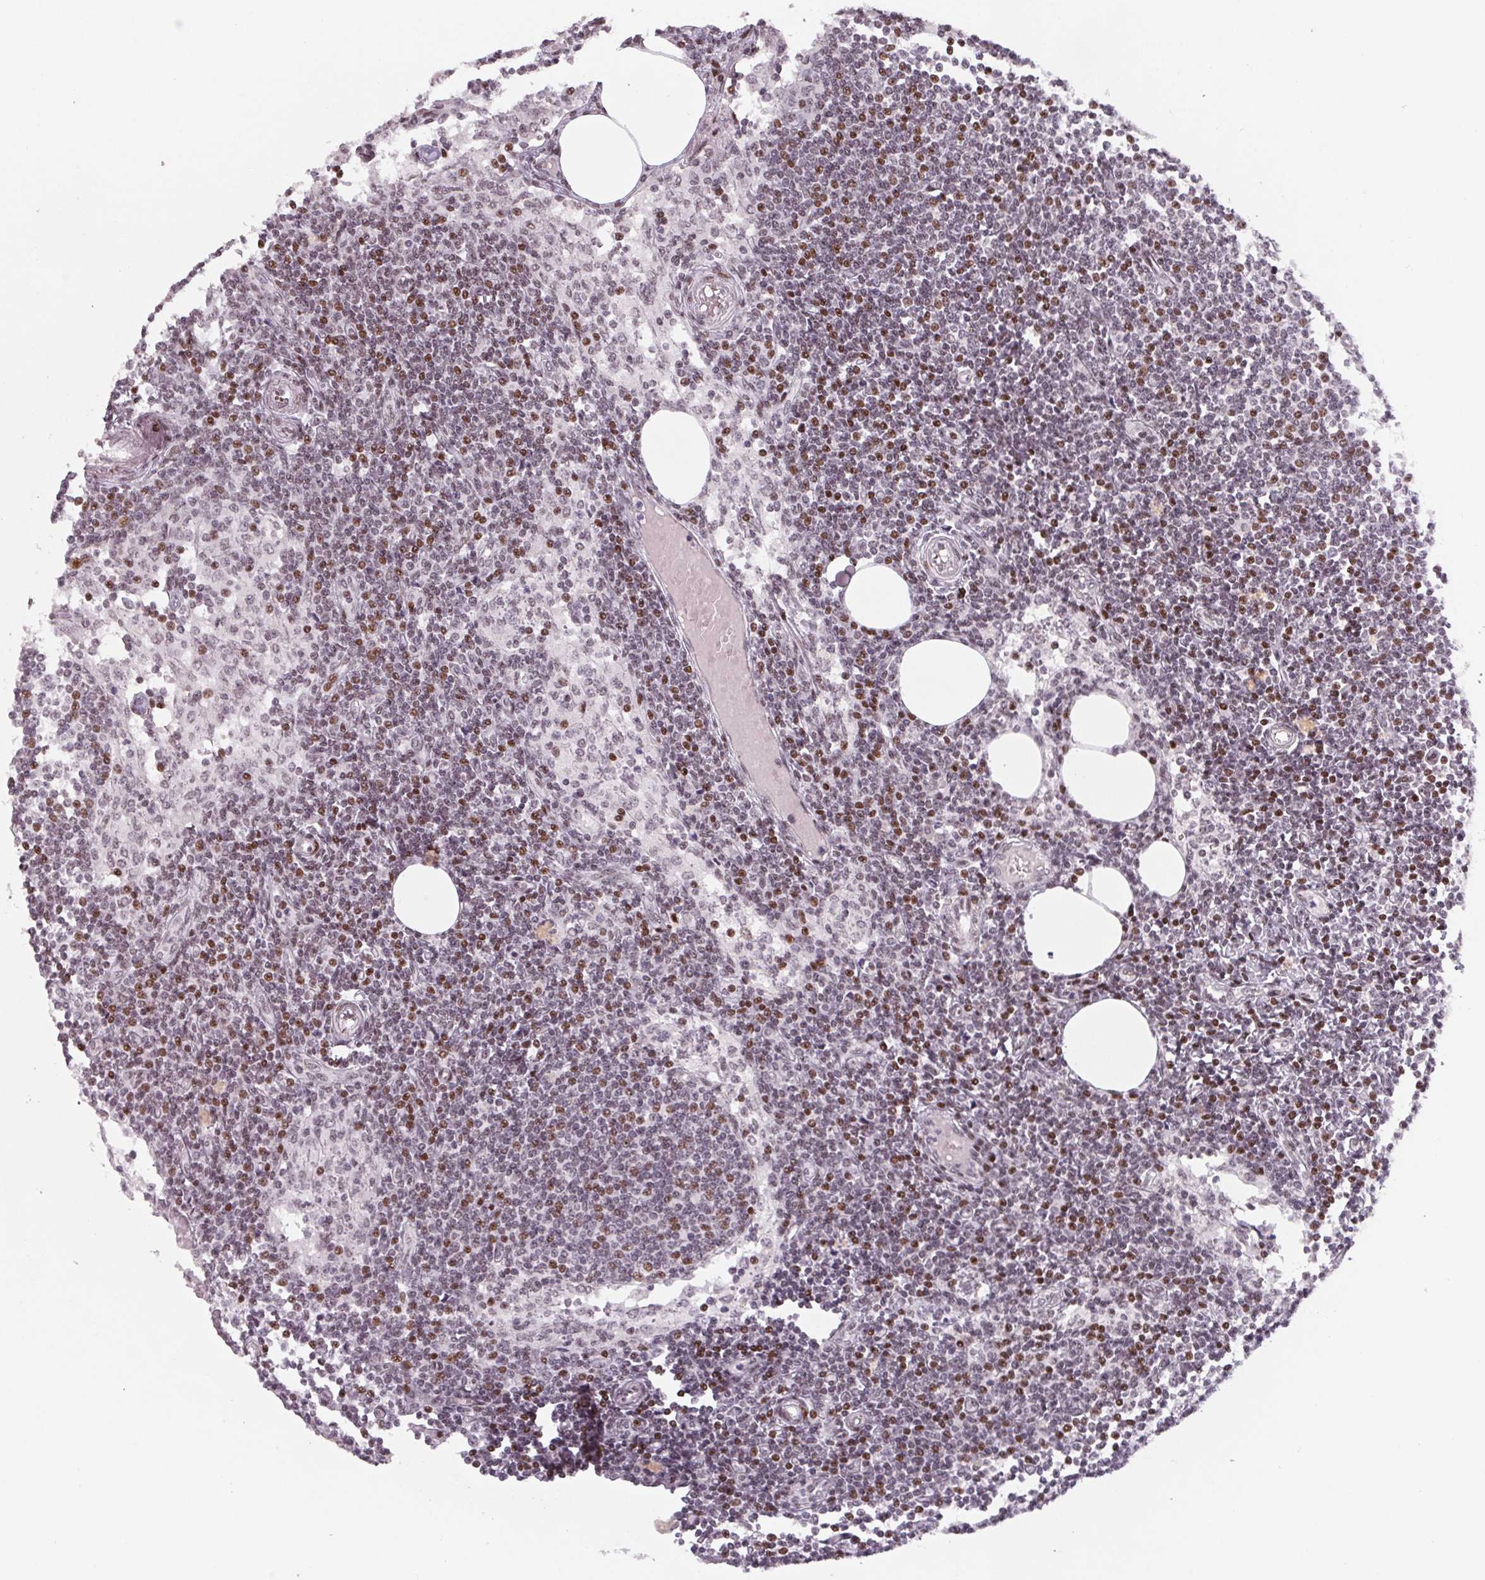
{"staining": {"intensity": "moderate", "quantity": "25%-75%", "location": "nuclear"}, "tissue": "lymph node", "cell_type": "Germinal center cells", "image_type": "normal", "snomed": [{"axis": "morphology", "description": "Normal tissue, NOS"}, {"axis": "topography", "description": "Lymph node"}], "caption": "Lymph node stained with a protein marker shows moderate staining in germinal center cells.", "gene": "KMT2A", "patient": {"sex": "female", "age": 69}}